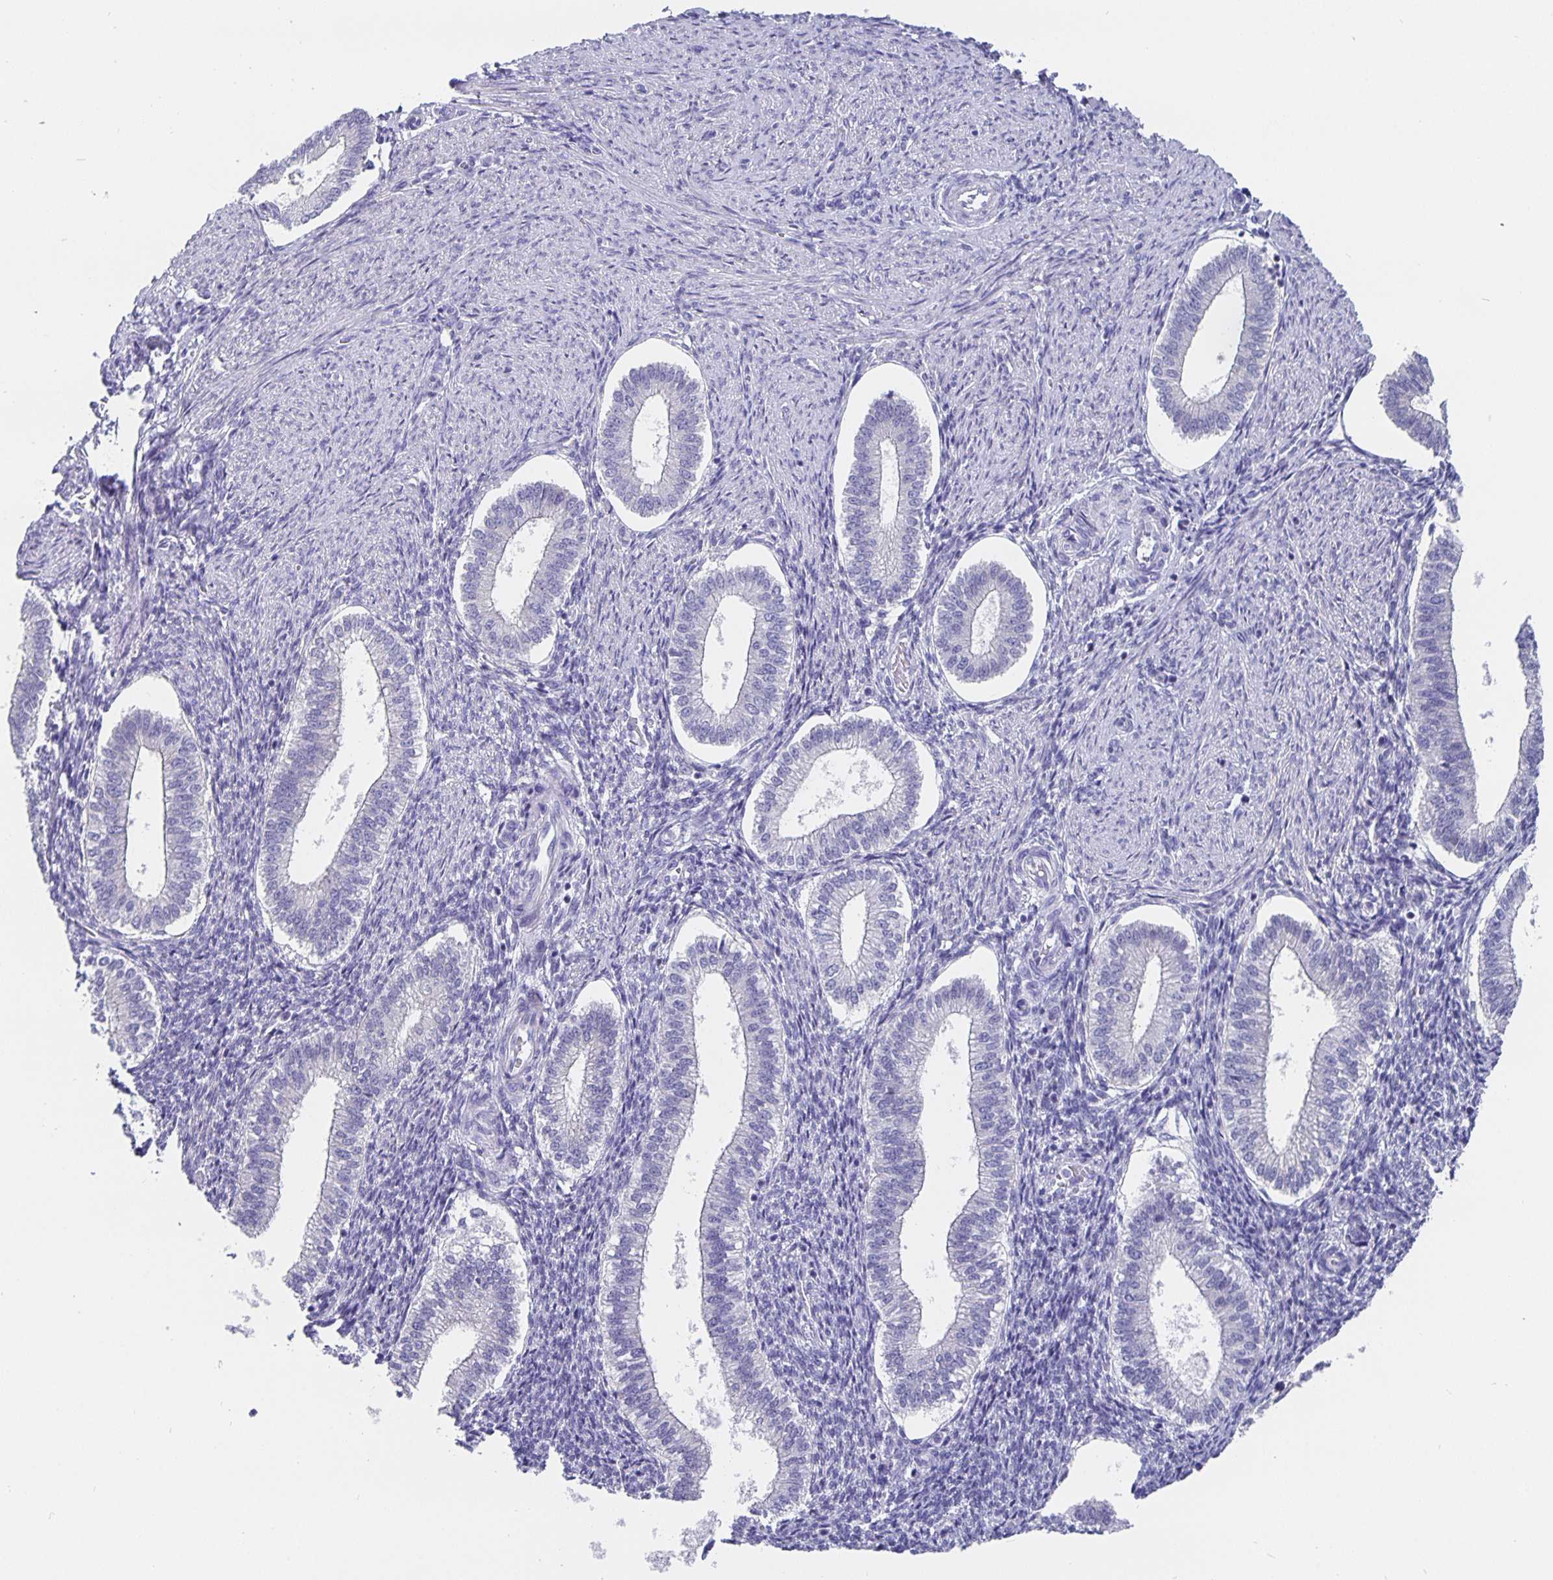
{"staining": {"intensity": "negative", "quantity": "none", "location": "none"}, "tissue": "endometrium", "cell_type": "Cells in endometrial stroma", "image_type": "normal", "snomed": [{"axis": "morphology", "description": "Normal tissue, NOS"}, {"axis": "topography", "description": "Endometrium"}], "caption": "This is a image of immunohistochemistry staining of normal endometrium, which shows no staining in cells in endometrial stroma.", "gene": "CFAP74", "patient": {"sex": "female", "age": 25}}